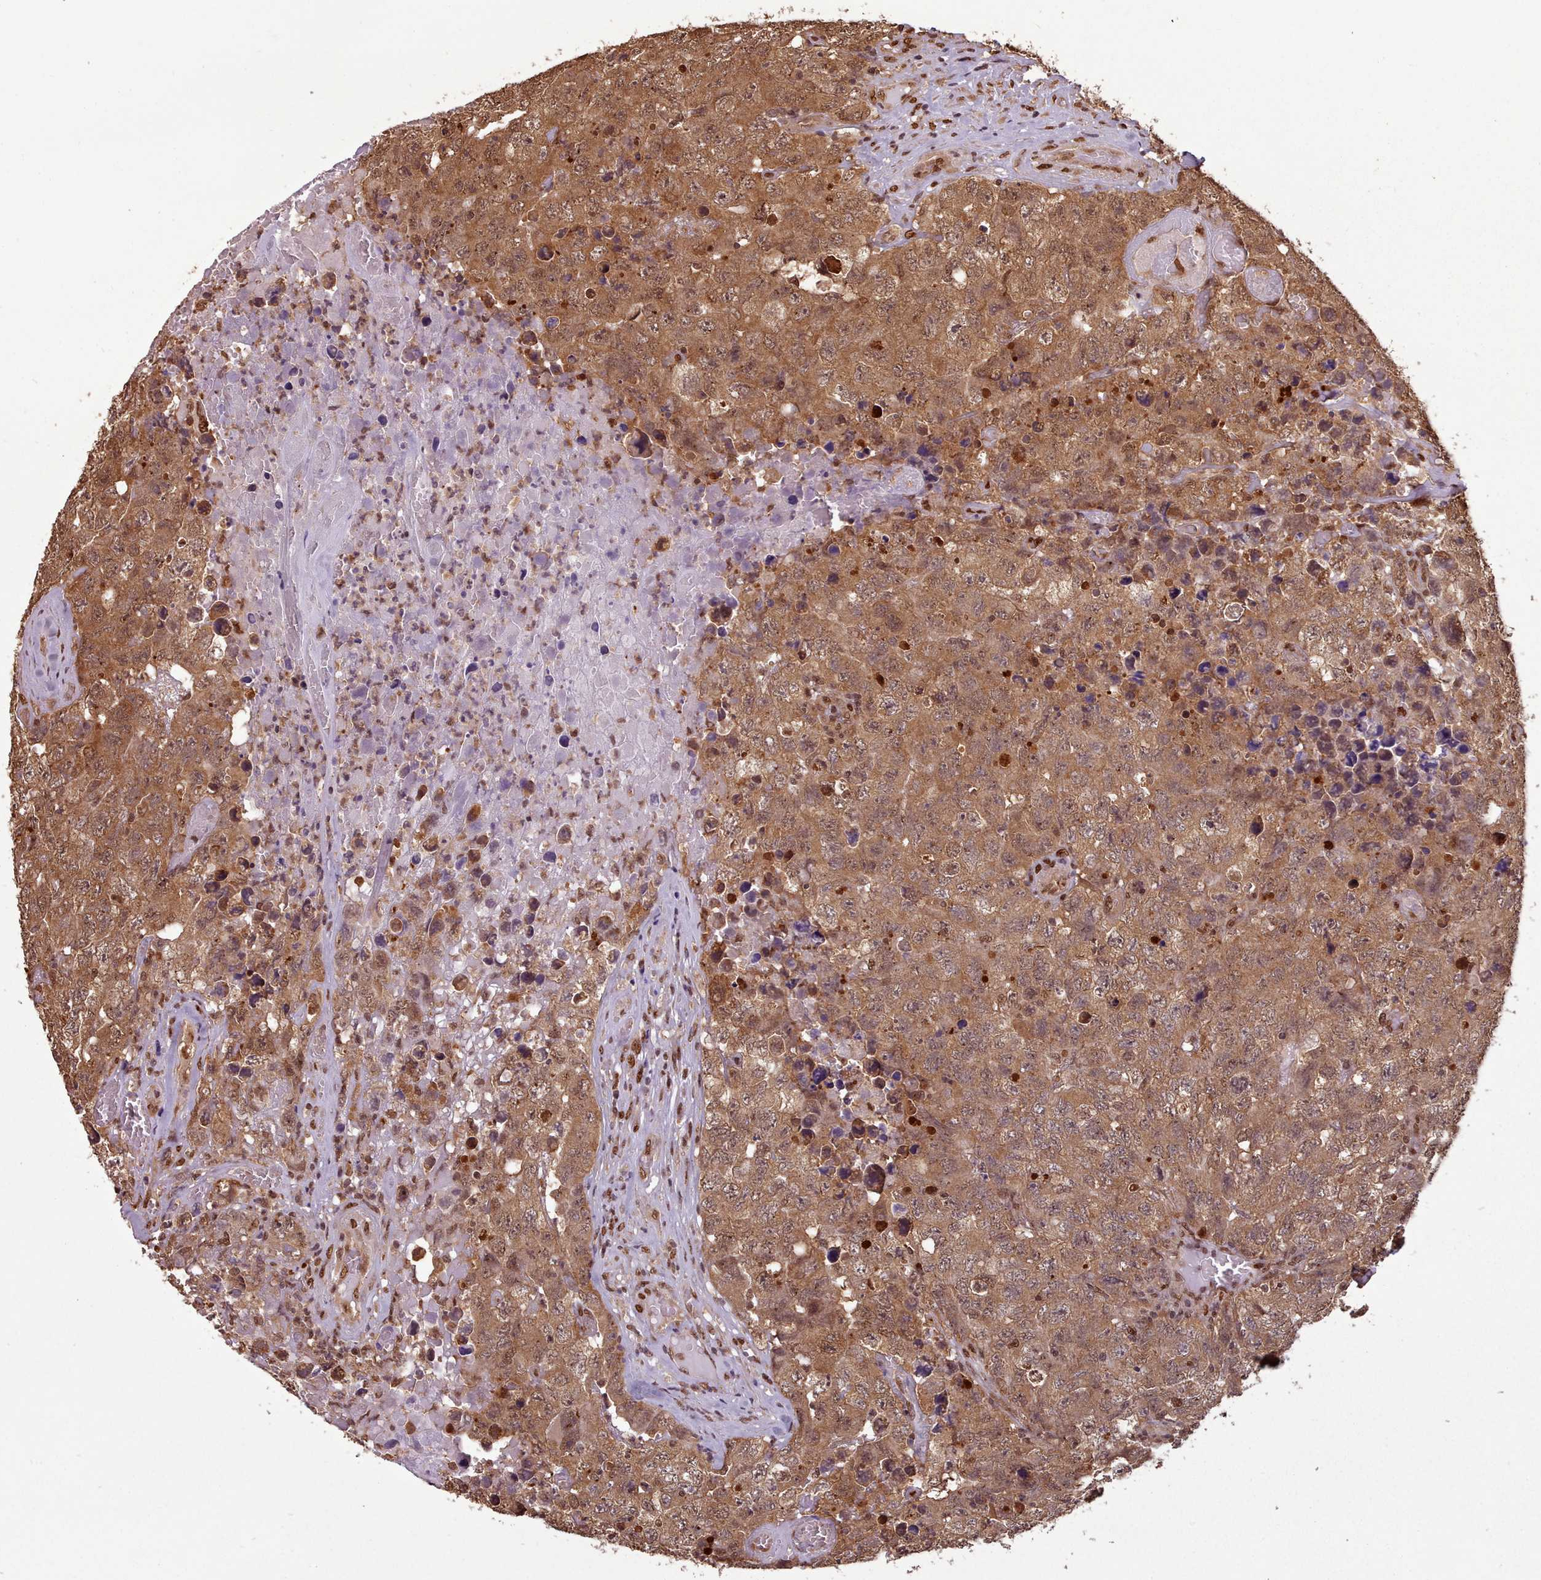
{"staining": {"intensity": "moderate", "quantity": ">75%", "location": "cytoplasmic/membranous"}, "tissue": "testis cancer", "cell_type": "Tumor cells", "image_type": "cancer", "snomed": [{"axis": "morphology", "description": "Carcinoma, Embryonal, NOS"}, {"axis": "topography", "description": "Testis"}], "caption": "Moderate cytoplasmic/membranous staining is identified in approximately >75% of tumor cells in testis embryonal carcinoma. (DAB IHC with brightfield microscopy, high magnification).", "gene": "RPS27A", "patient": {"sex": "male", "age": 31}}